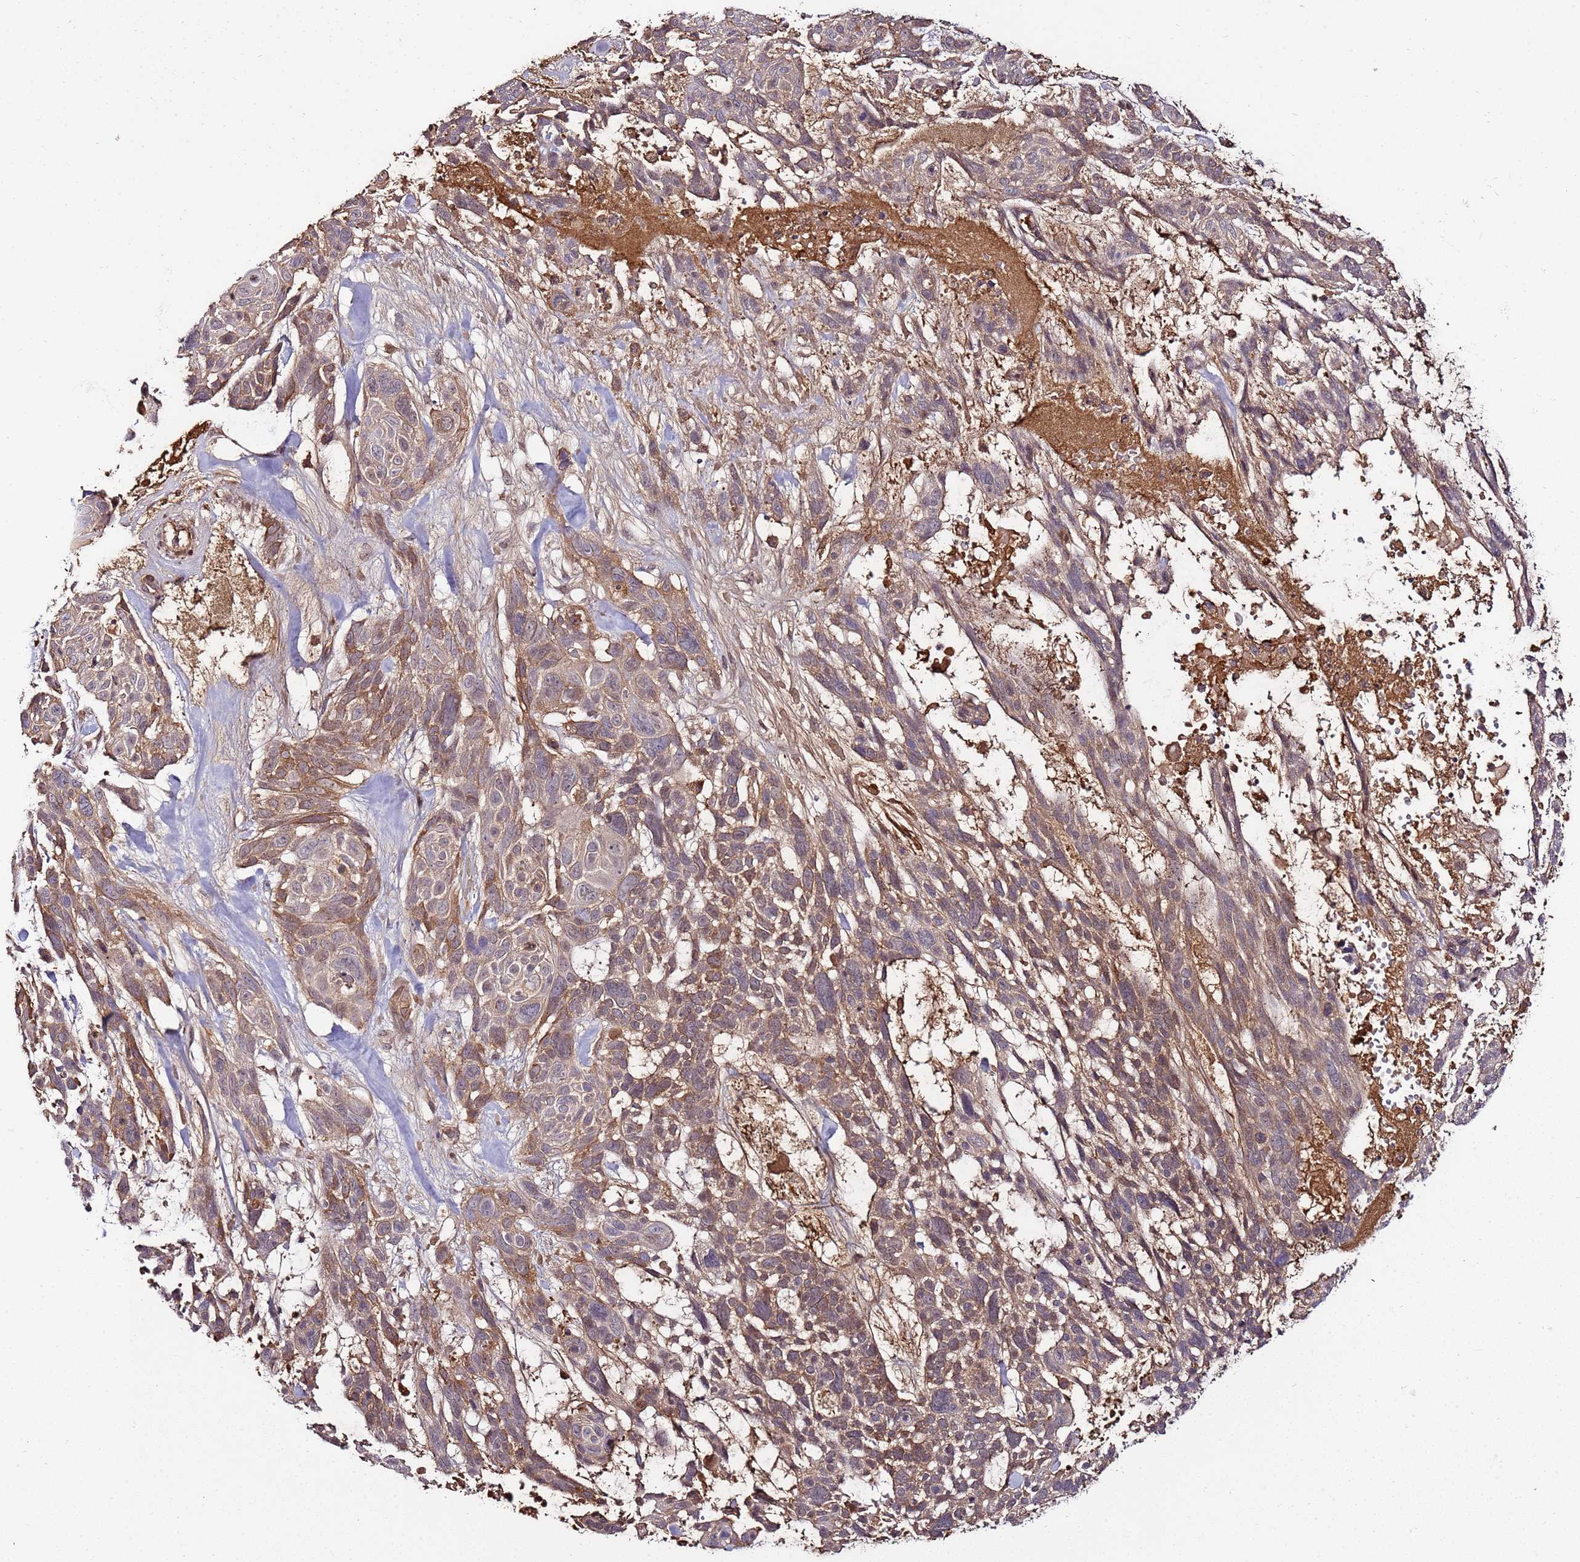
{"staining": {"intensity": "moderate", "quantity": ">75%", "location": "cytoplasmic/membranous"}, "tissue": "skin cancer", "cell_type": "Tumor cells", "image_type": "cancer", "snomed": [{"axis": "morphology", "description": "Basal cell carcinoma"}, {"axis": "topography", "description": "Skin"}], "caption": "Tumor cells display medium levels of moderate cytoplasmic/membranous expression in approximately >75% of cells in human basal cell carcinoma (skin). (brown staining indicates protein expression, while blue staining denotes nuclei).", "gene": "ZNF624", "patient": {"sex": "male", "age": 88}}